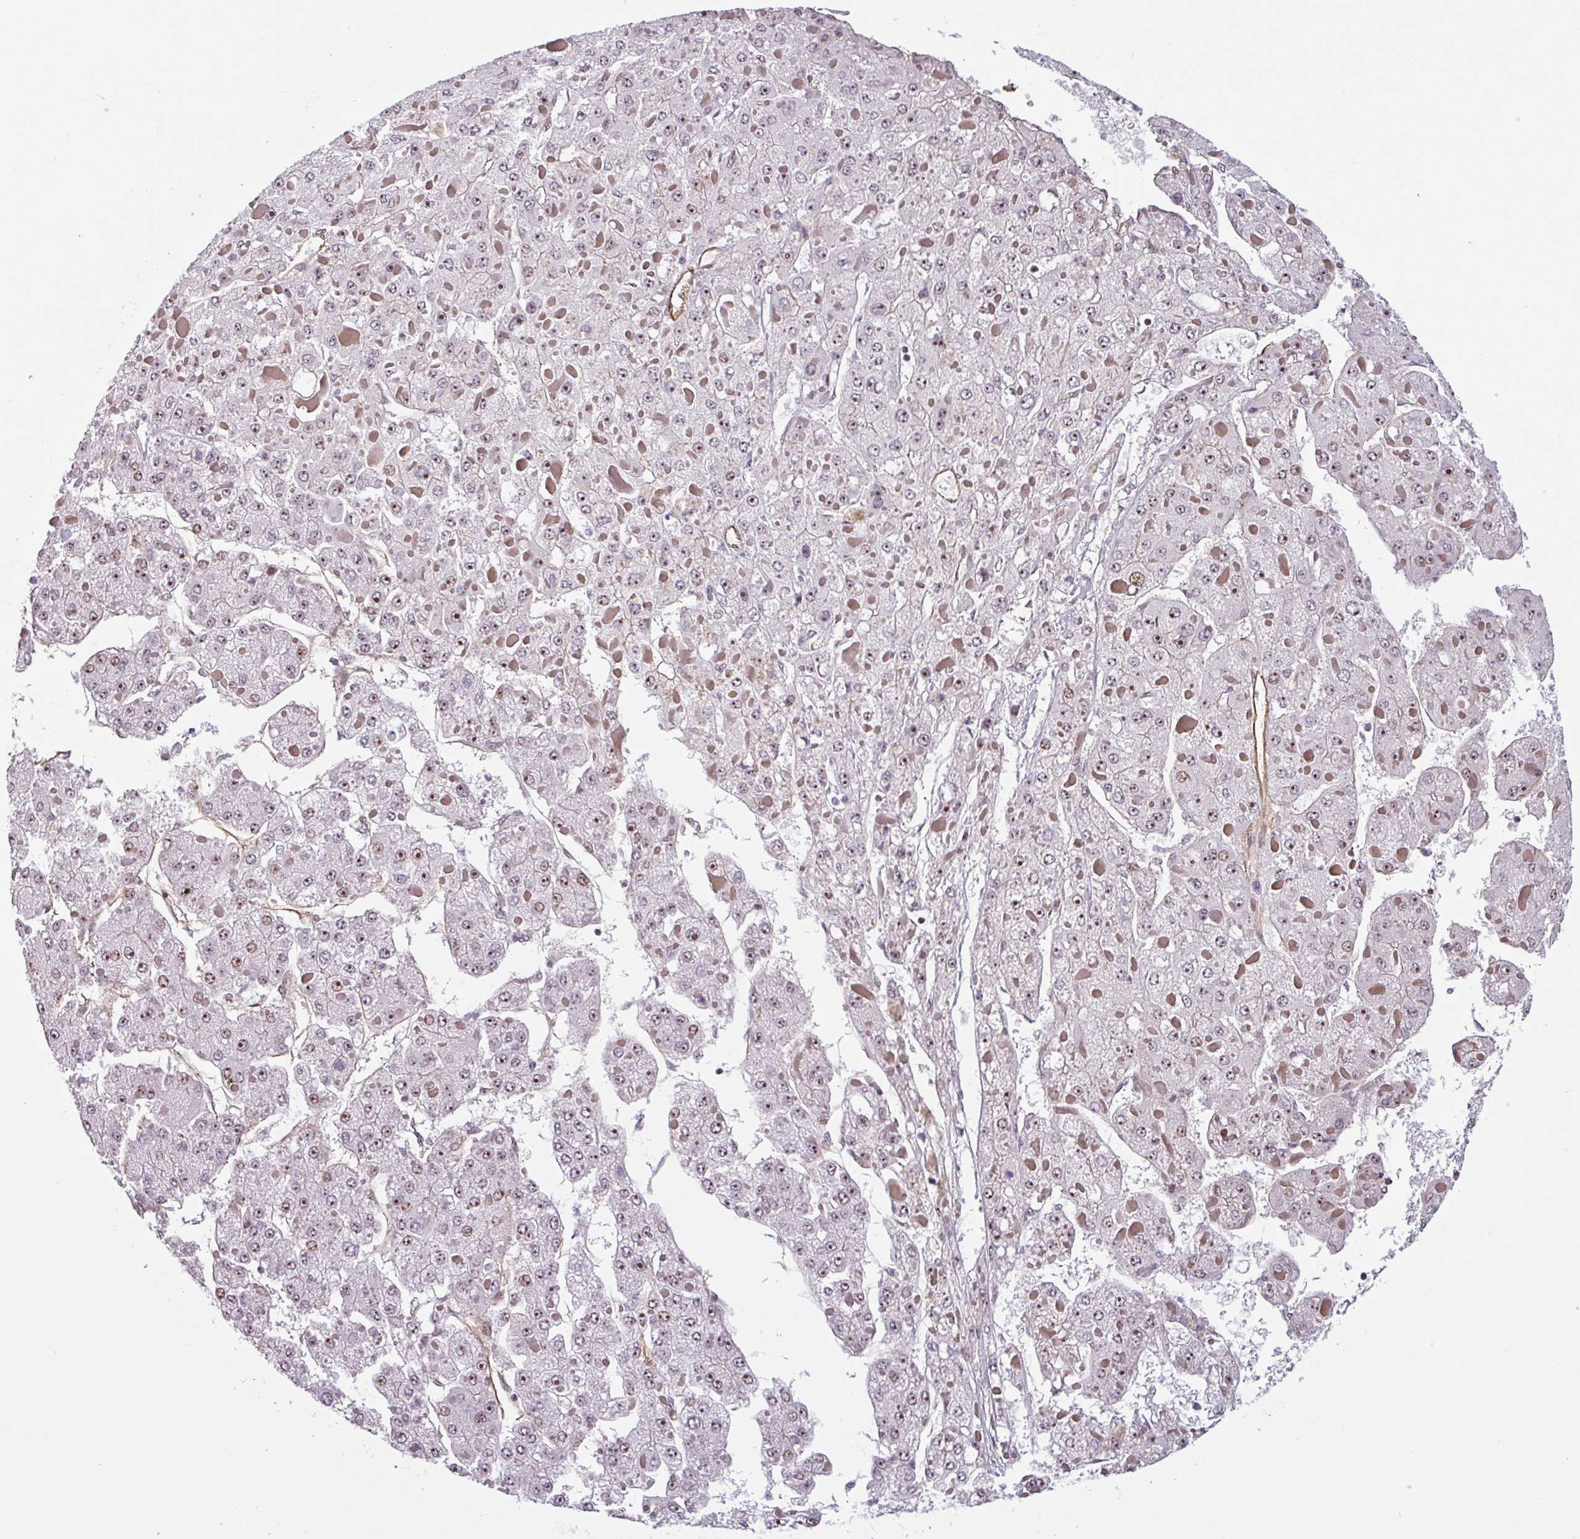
{"staining": {"intensity": "moderate", "quantity": "25%-75%", "location": "nuclear"}, "tissue": "liver cancer", "cell_type": "Tumor cells", "image_type": "cancer", "snomed": [{"axis": "morphology", "description": "Carcinoma, Hepatocellular, NOS"}, {"axis": "topography", "description": "Liver"}], "caption": "Liver cancer stained for a protein reveals moderate nuclear positivity in tumor cells.", "gene": "ZNF689", "patient": {"sex": "female", "age": 73}}